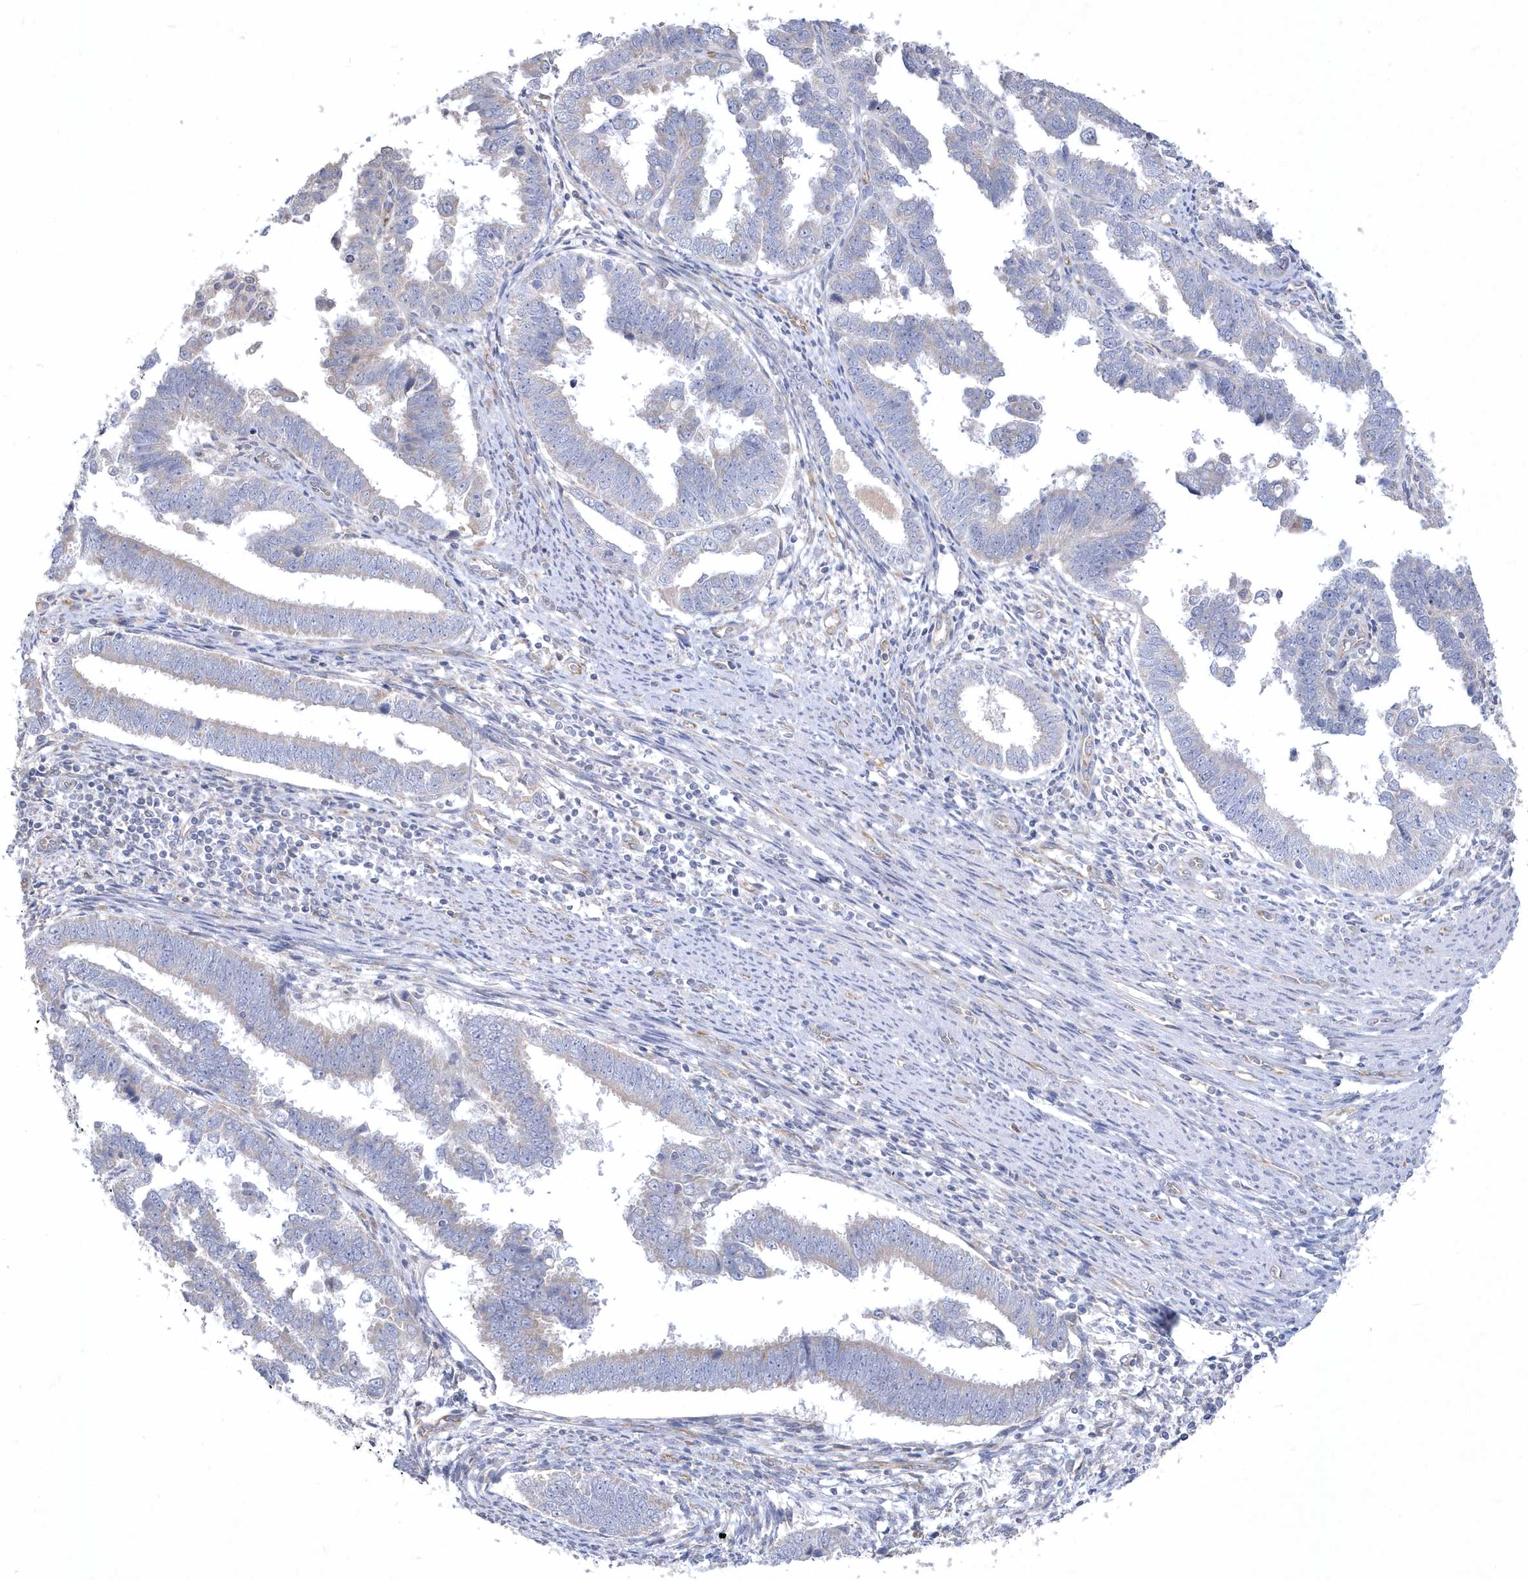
{"staining": {"intensity": "negative", "quantity": "none", "location": "none"}, "tissue": "endometrial cancer", "cell_type": "Tumor cells", "image_type": "cancer", "snomed": [{"axis": "morphology", "description": "Adenocarcinoma, NOS"}, {"axis": "topography", "description": "Endometrium"}], "caption": "Immunohistochemistry histopathology image of human endometrial adenocarcinoma stained for a protein (brown), which shows no positivity in tumor cells.", "gene": "DGAT1", "patient": {"sex": "female", "age": 75}}